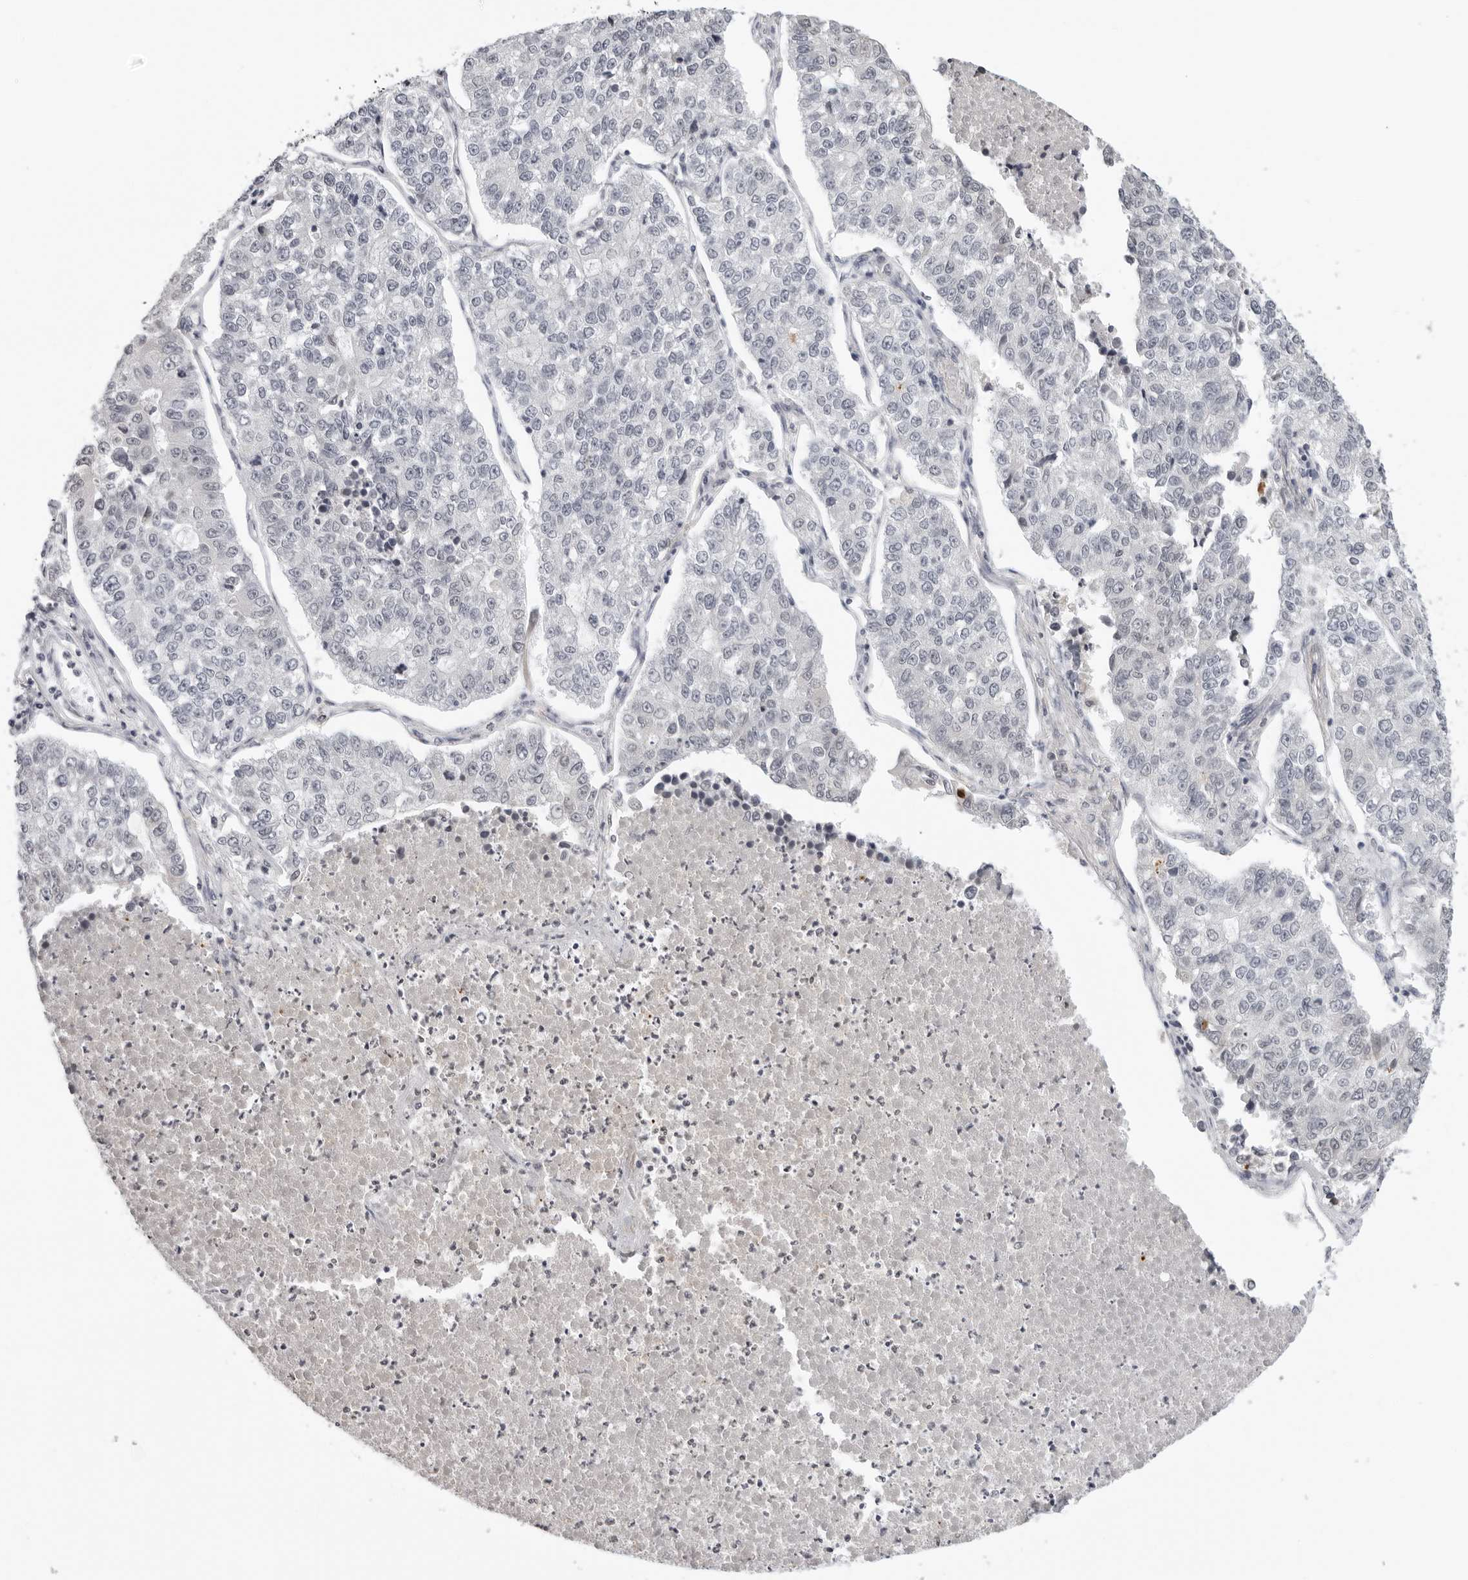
{"staining": {"intensity": "negative", "quantity": "none", "location": "none"}, "tissue": "lung cancer", "cell_type": "Tumor cells", "image_type": "cancer", "snomed": [{"axis": "morphology", "description": "Adenocarcinoma, NOS"}, {"axis": "topography", "description": "Lung"}], "caption": "The IHC histopathology image has no significant expression in tumor cells of lung cancer tissue. (IHC, brightfield microscopy, high magnification).", "gene": "MSH6", "patient": {"sex": "male", "age": 49}}